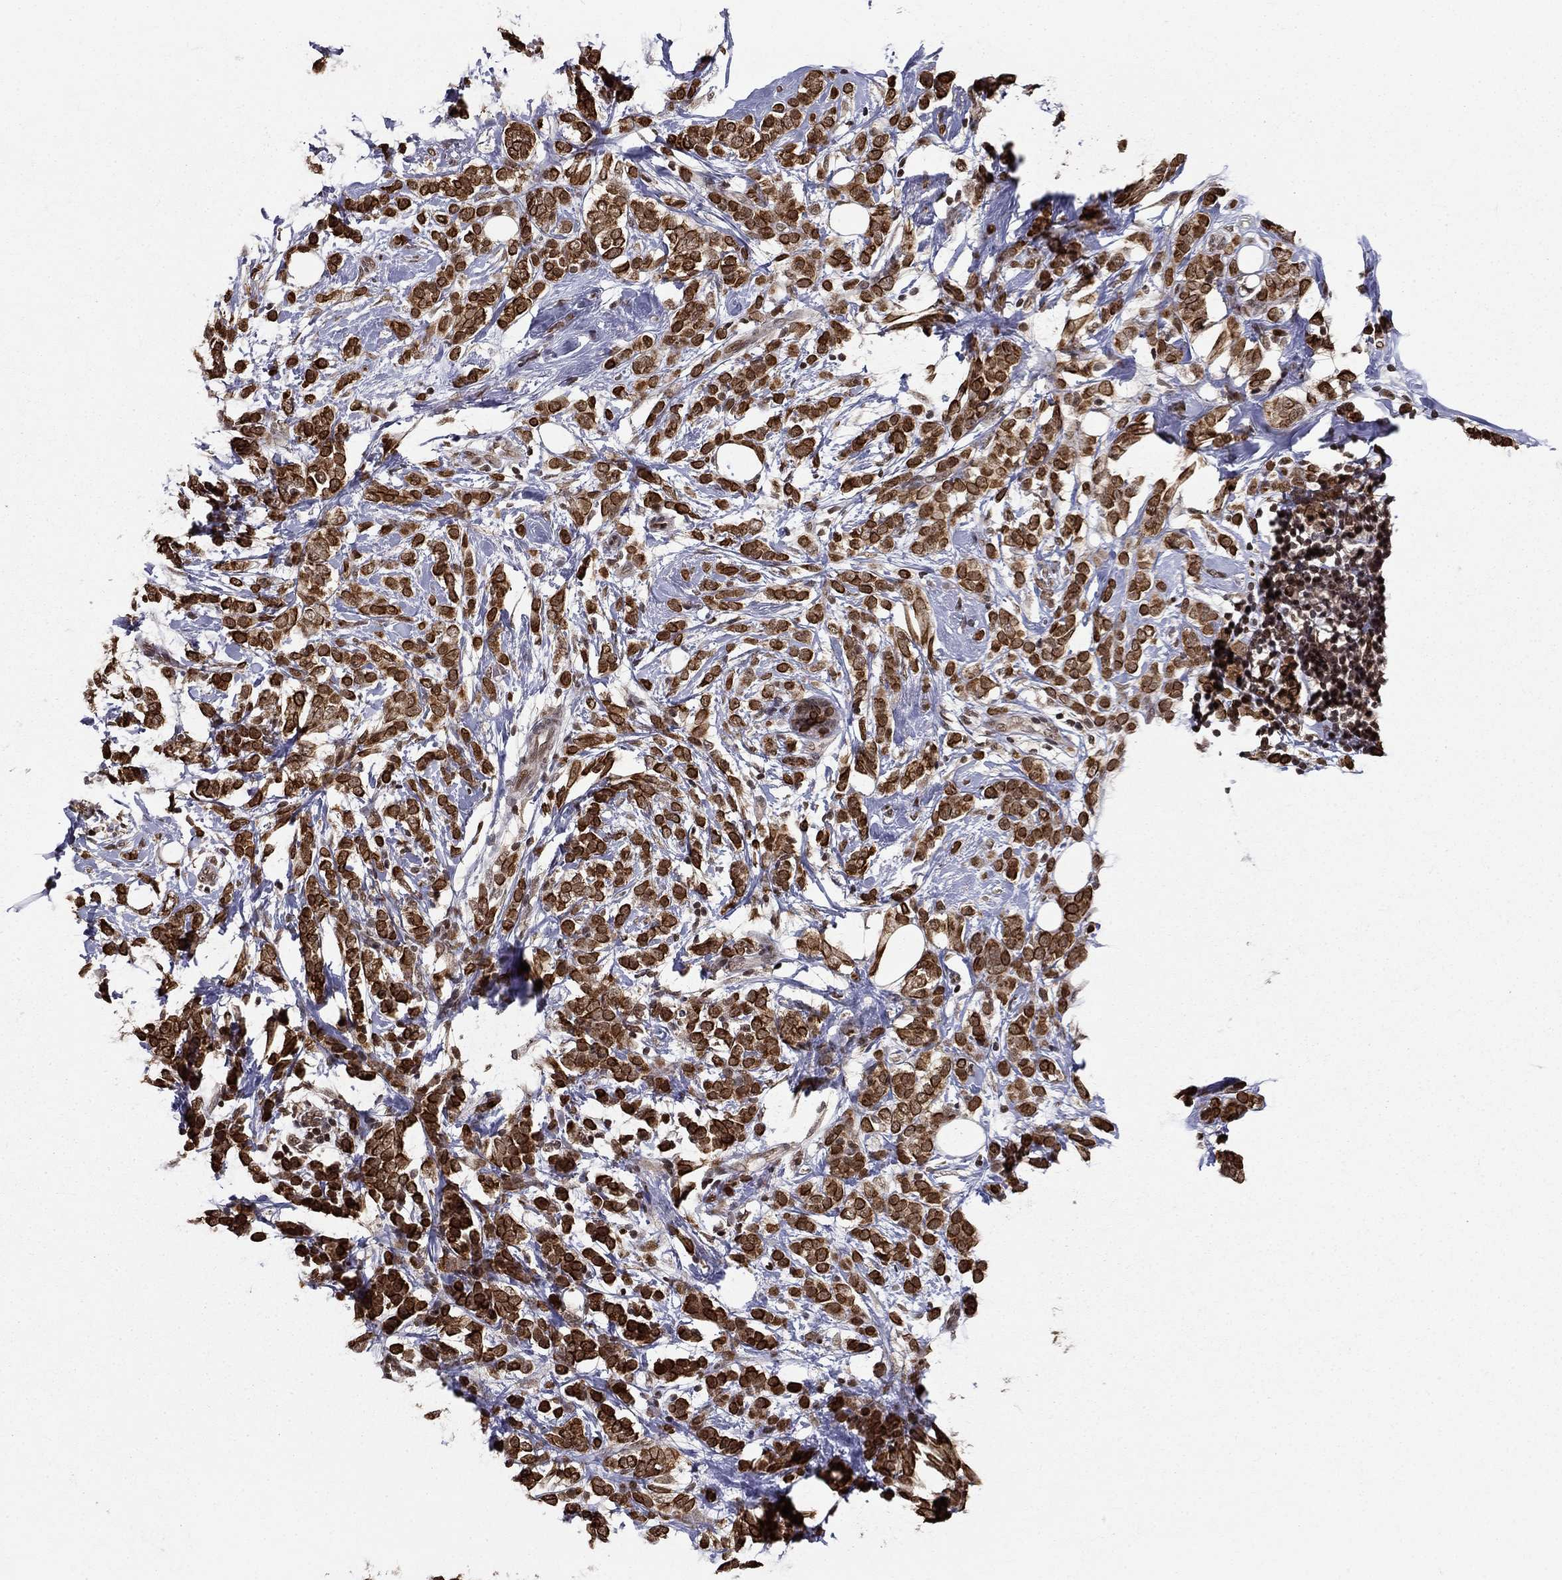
{"staining": {"intensity": "strong", "quantity": ">75%", "location": "cytoplasmic/membranous"}, "tissue": "breast cancer", "cell_type": "Tumor cells", "image_type": "cancer", "snomed": [{"axis": "morphology", "description": "Lobular carcinoma"}, {"axis": "topography", "description": "Breast"}], "caption": "IHC micrograph of neoplastic tissue: human breast cancer (lobular carcinoma) stained using immunohistochemistry (IHC) displays high levels of strong protein expression localized specifically in the cytoplasmic/membranous of tumor cells, appearing as a cytoplasmic/membranous brown color.", "gene": "CDCA7L", "patient": {"sex": "female", "age": 49}}